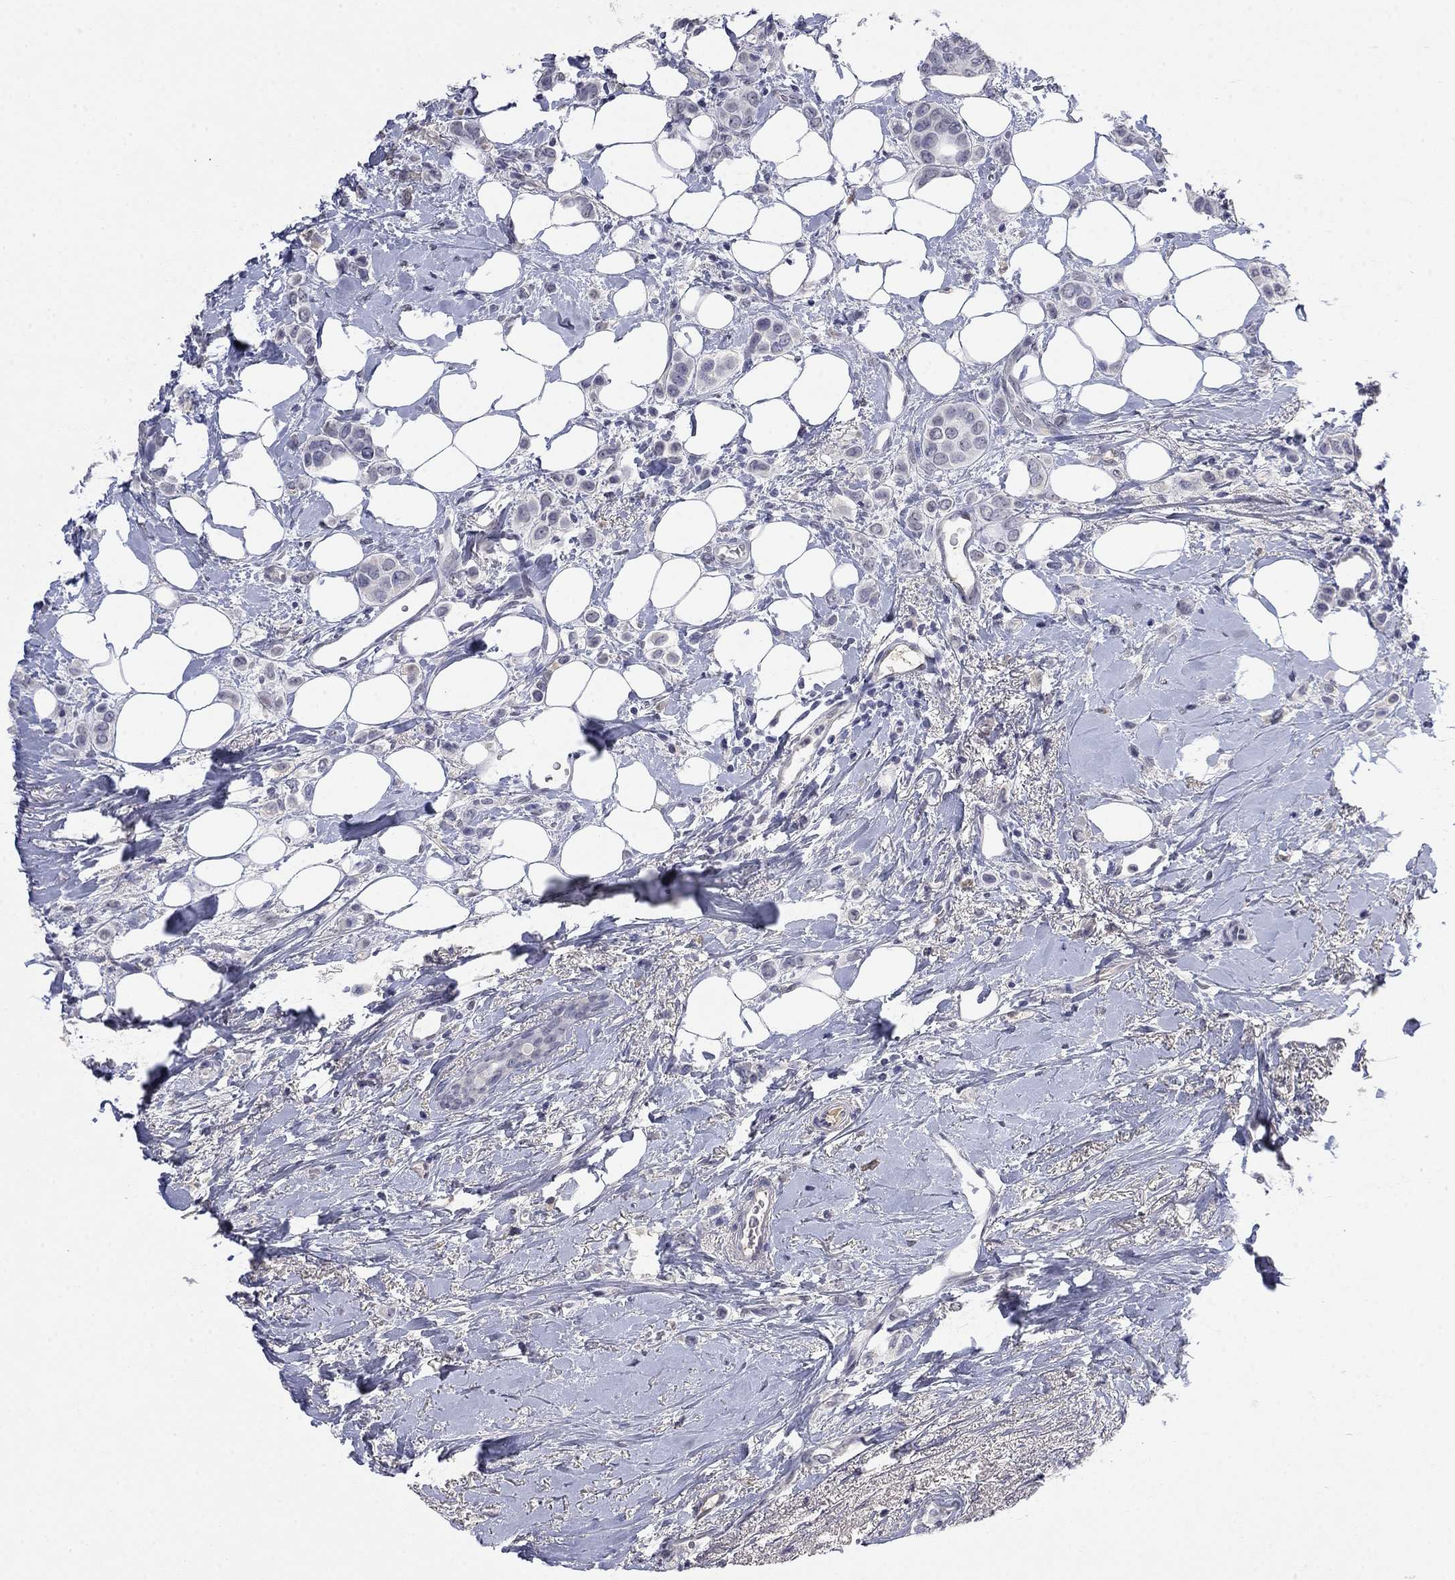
{"staining": {"intensity": "negative", "quantity": "none", "location": "none"}, "tissue": "breast cancer", "cell_type": "Tumor cells", "image_type": "cancer", "snomed": [{"axis": "morphology", "description": "Lobular carcinoma"}, {"axis": "topography", "description": "Breast"}], "caption": "Histopathology image shows no protein staining in tumor cells of lobular carcinoma (breast) tissue.", "gene": "SLC51A", "patient": {"sex": "female", "age": 66}}